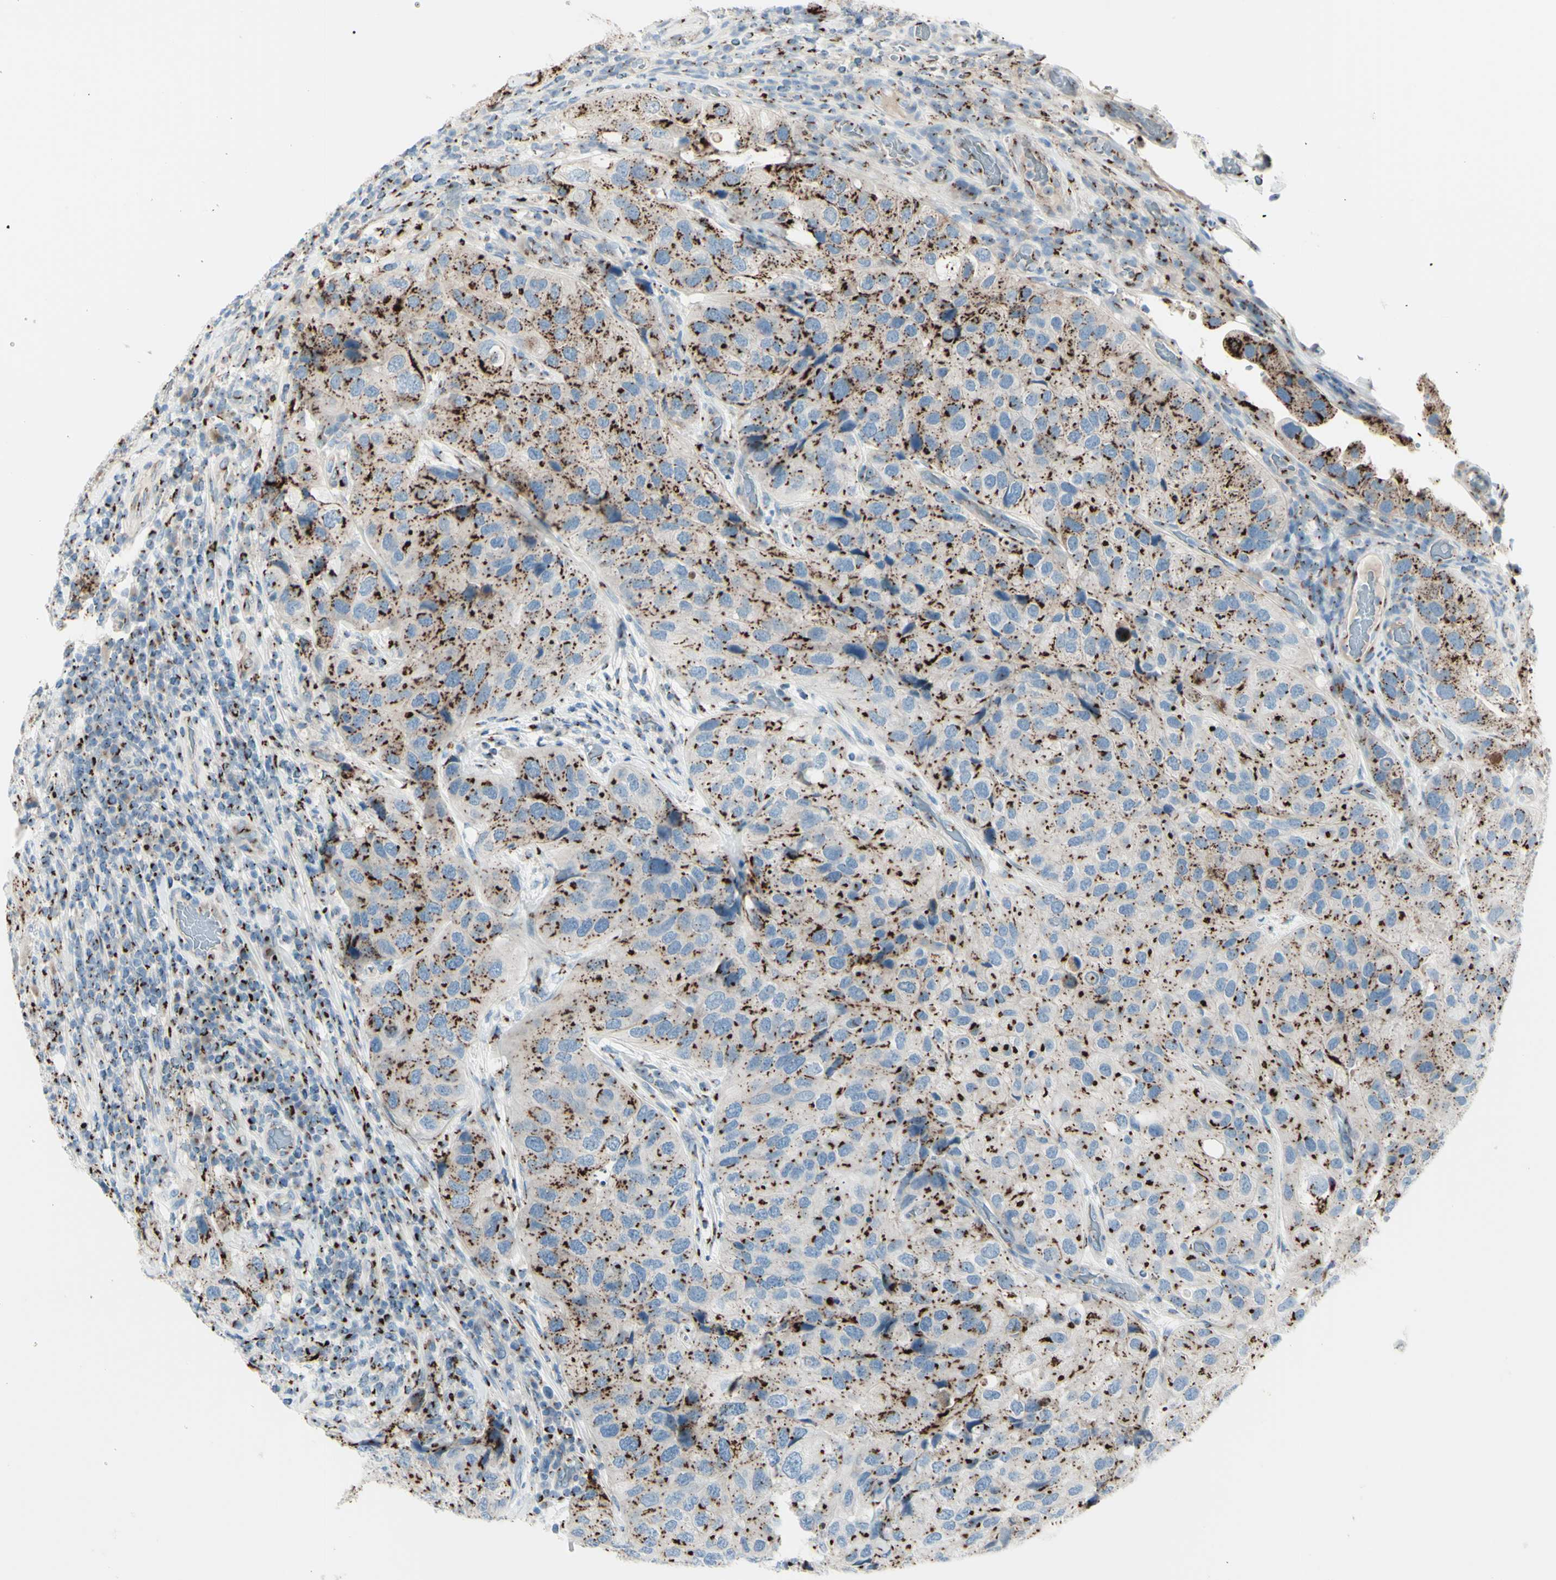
{"staining": {"intensity": "strong", "quantity": ">75%", "location": "cytoplasmic/membranous"}, "tissue": "urothelial cancer", "cell_type": "Tumor cells", "image_type": "cancer", "snomed": [{"axis": "morphology", "description": "Urothelial carcinoma, High grade"}, {"axis": "topography", "description": "Urinary bladder"}], "caption": "Immunohistochemistry of human urothelial carcinoma (high-grade) shows high levels of strong cytoplasmic/membranous expression in about >75% of tumor cells. (brown staining indicates protein expression, while blue staining denotes nuclei).", "gene": "B4GALT1", "patient": {"sex": "female", "age": 64}}